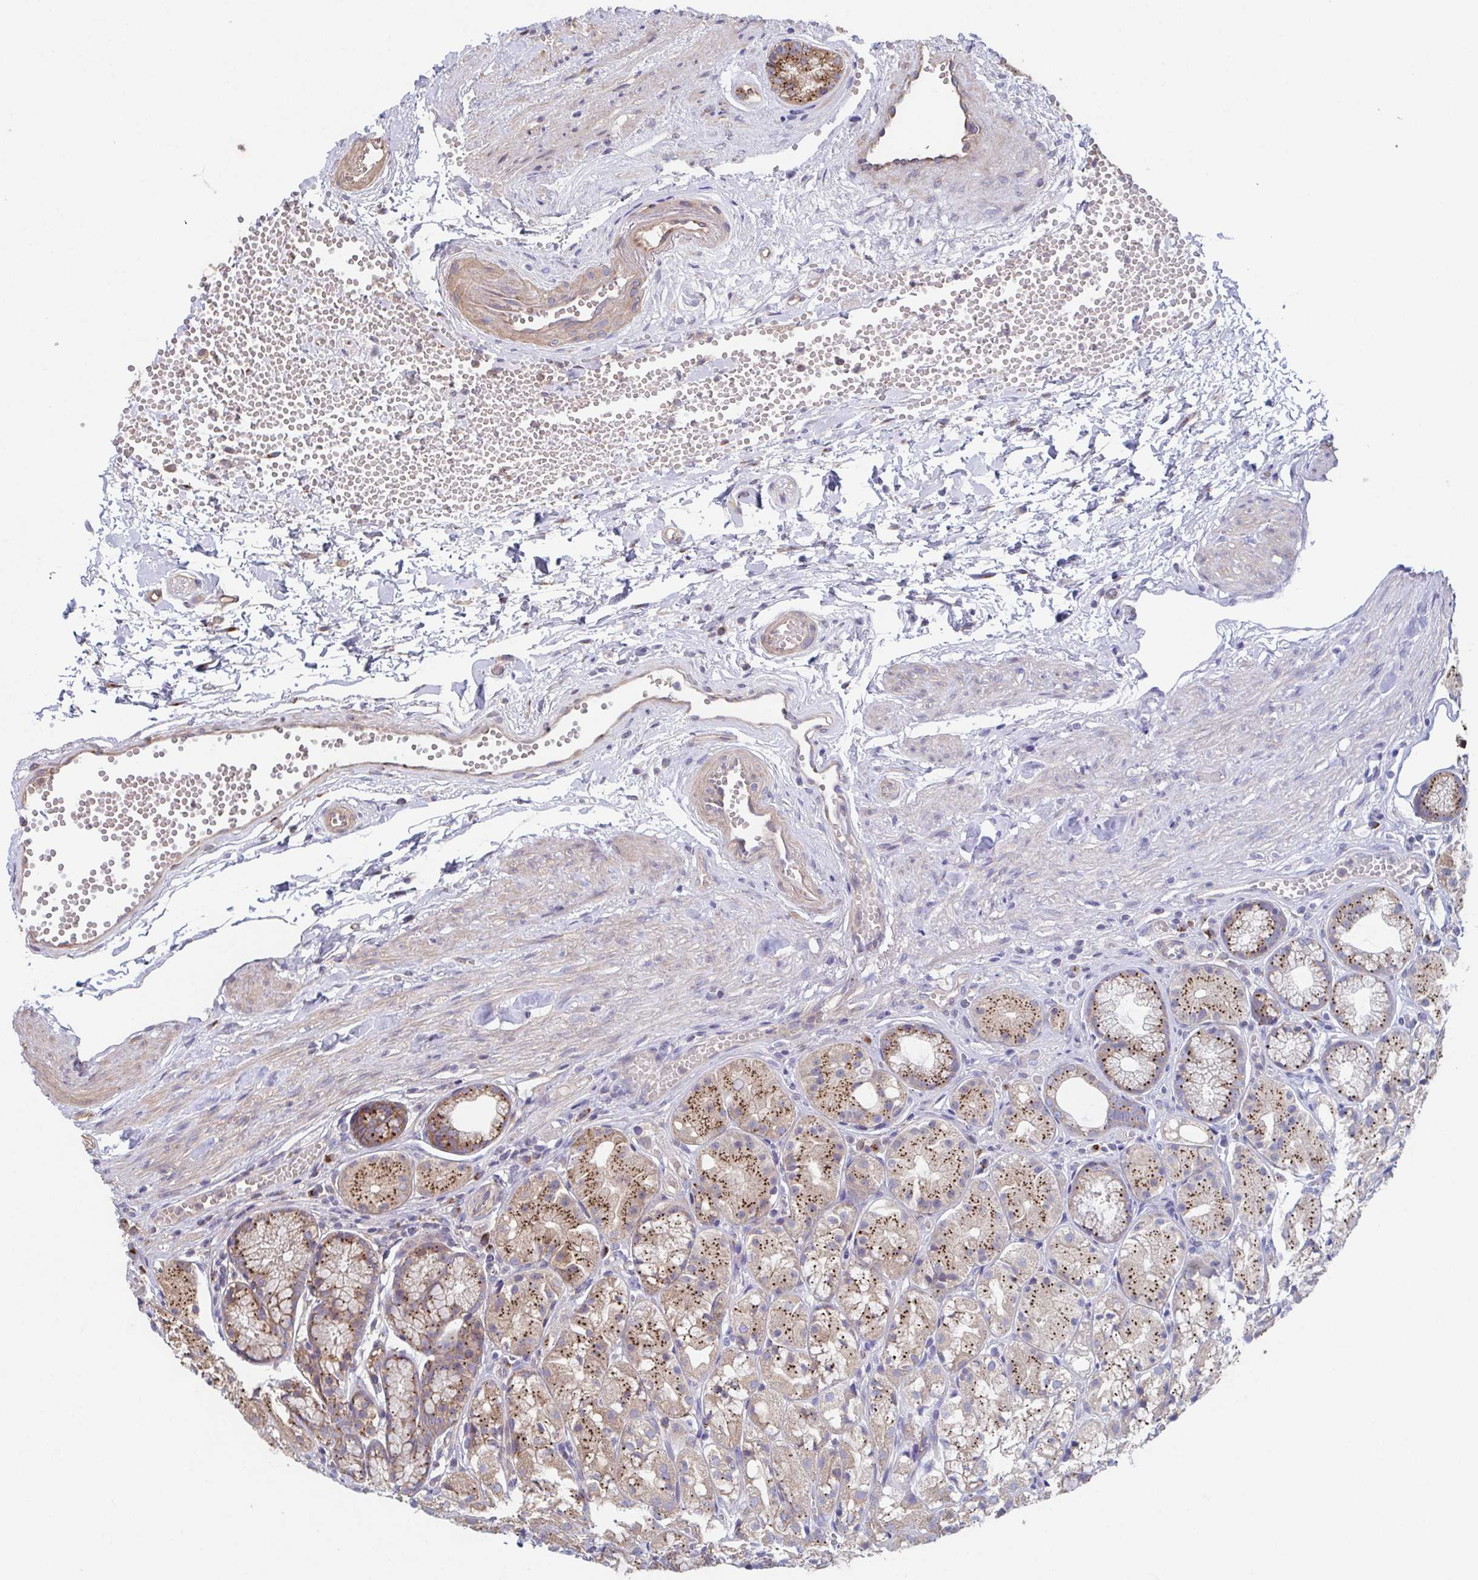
{"staining": {"intensity": "moderate", "quantity": "25%-75%", "location": "cytoplasmic/membranous"}, "tissue": "stomach", "cell_type": "Glandular cells", "image_type": "normal", "snomed": [{"axis": "morphology", "description": "Normal tissue, NOS"}, {"axis": "topography", "description": "Stomach"}], "caption": "Immunohistochemical staining of unremarkable stomach demonstrates moderate cytoplasmic/membranous protein expression in about 25%-75% of glandular cells. Using DAB (3,3'-diaminobenzidine) (brown) and hematoxylin (blue) stains, captured at high magnification using brightfield microscopy.", "gene": "COPB1", "patient": {"sex": "male", "age": 70}}